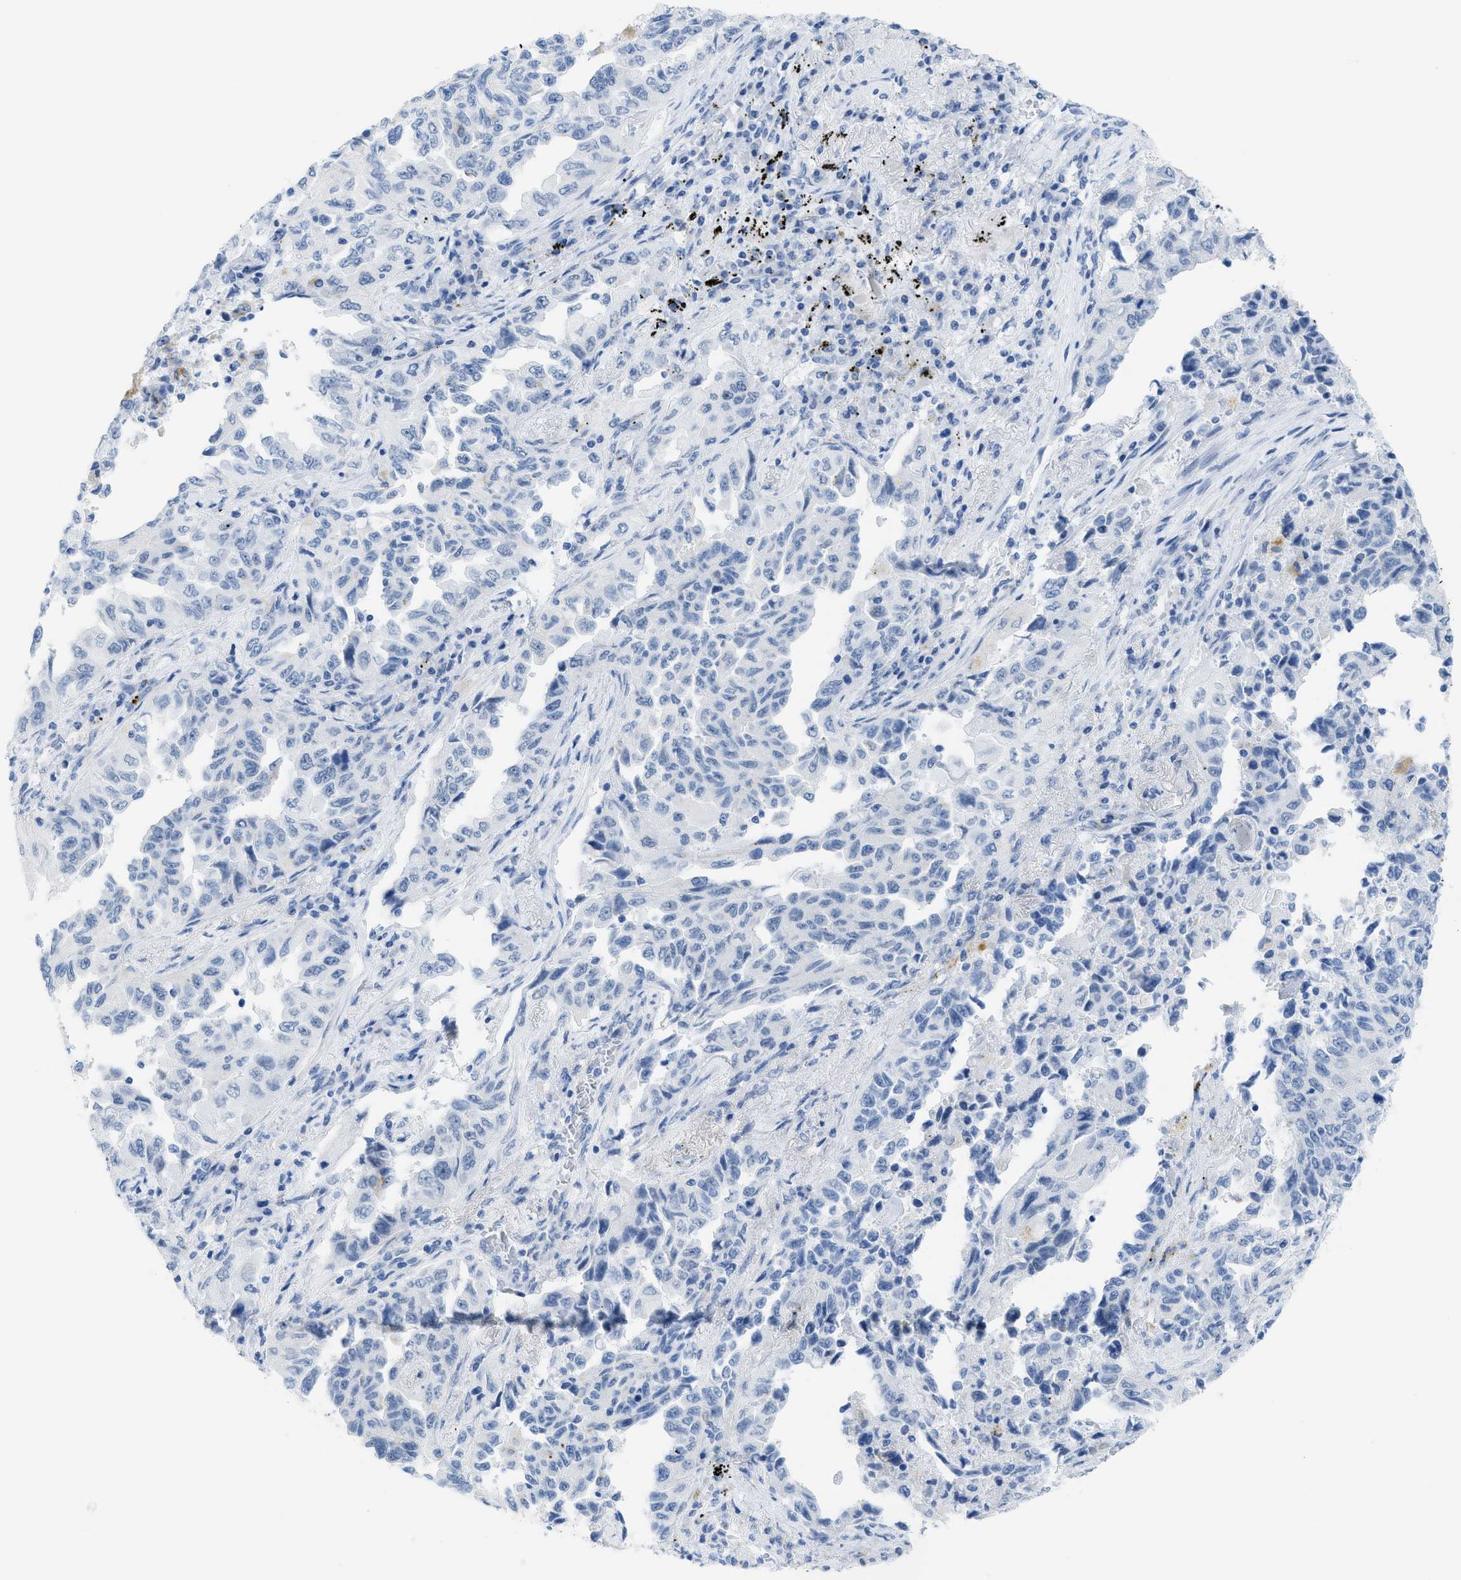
{"staining": {"intensity": "negative", "quantity": "none", "location": "none"}, "tissue": "lung cancer", "cell_type": "Tumor cells", "image_type": "cancer", "snomed": [{"axis": "morphology", "description": "Adenocarcinoma, NOS"}, {"axis": "topography", "description": "Lung"}], "caption": "Tumor cells show no significant staining in adenocarcinoma (lung).", "gene": "WDR4", "patient": {"sex": "female", "age": 51}}